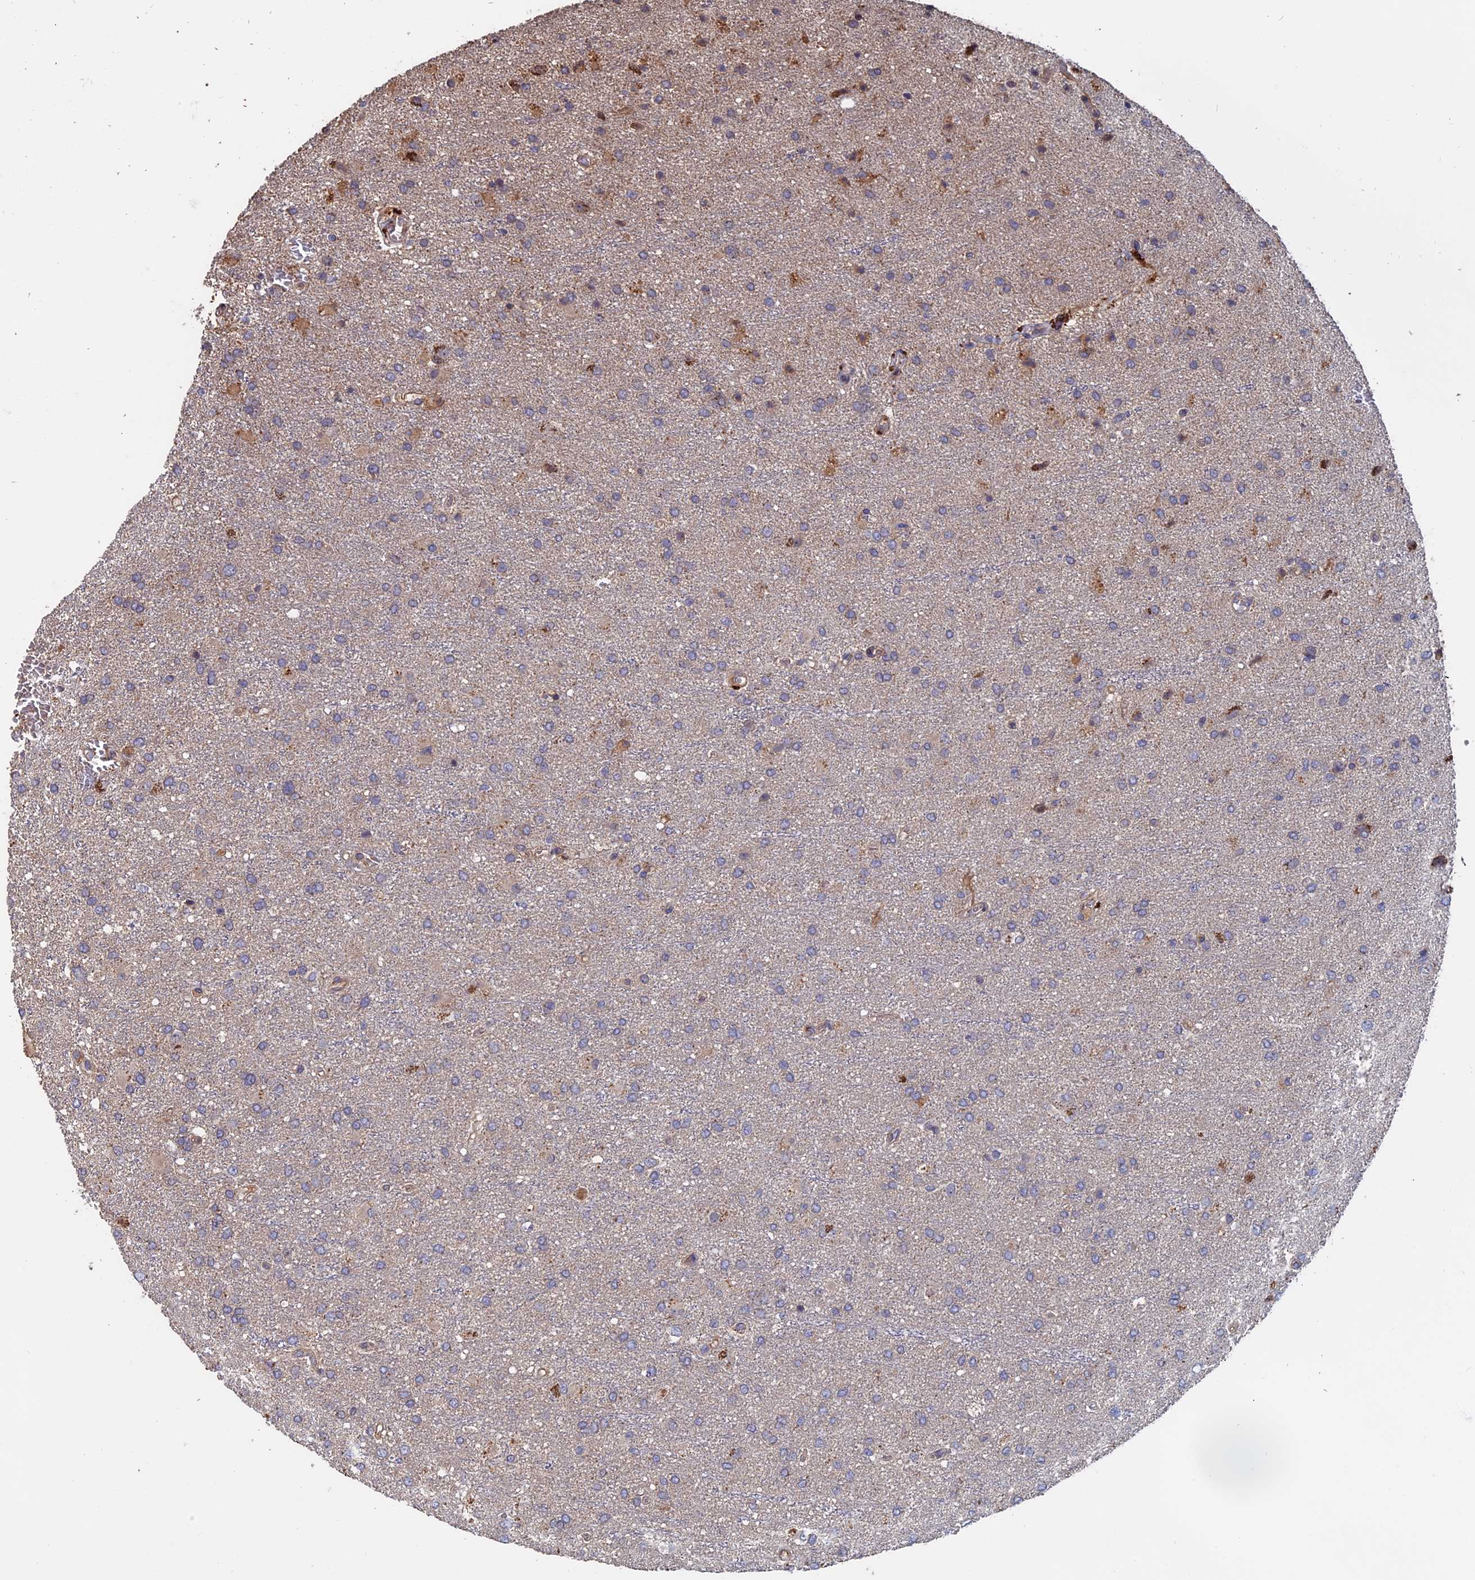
{"staining": {"intensity": "negative", "quantity": "none", "location": "none"}, "tissue": "glioma", "cell_type": "Tumor cells", "image_type": "cancer", "snomed": [{"axis": "morphology", "description": "Glioma, malignant, High grade"}, {"axis": "topography", "description": "Brain"}], "caption": "This is a image of immunohistochemistry staining of malignant glioma (high-grade), which shows no positivity in tumor cells.", "gene": "SLC33A1", "patient": {"sex": "female", "age": 74}}